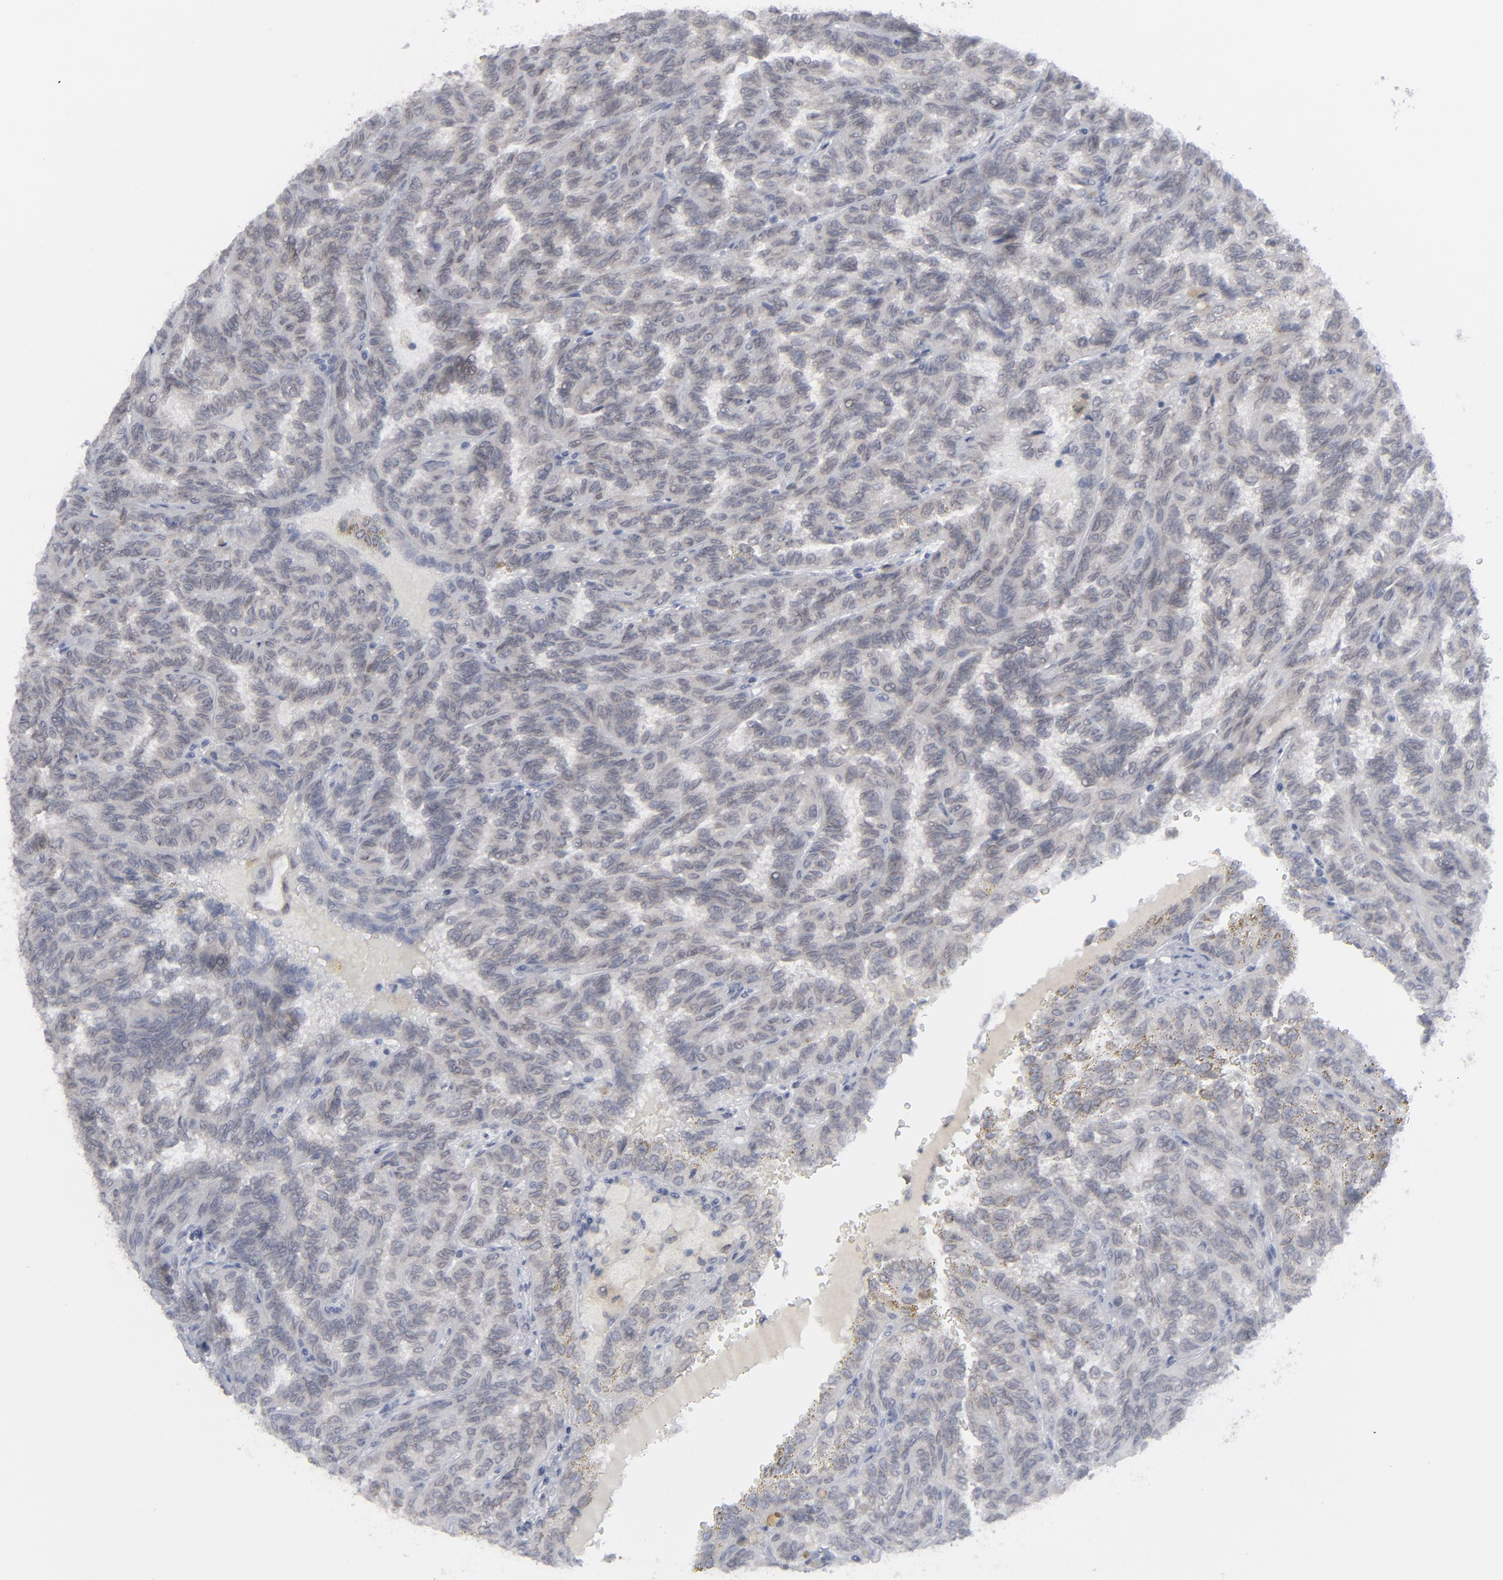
{"staining": {"intensity": "weak", "quantity": "<25%", "location": "cytoplasmic/membranous"}, "tissue": "renal cancer", "cell_type": "Tumor cells", "image_type": "cancer", "snomed": [{"axis": "morphology", "description": "Inflammation, NOS"}, {"axis": "morphology", "description": "Adenocarcinoma, NOS"}, {"axis": "topography", "description": "Kidney"}], "caption": "This histopathology image is of renal cancer stained with immunohistochemistry to label a protein in brown with the nuclei are counter-stained blue. There is no positivity in tumor cells.", "gene": "NUP88", "patient": {"sex": "male", "age": 68}}